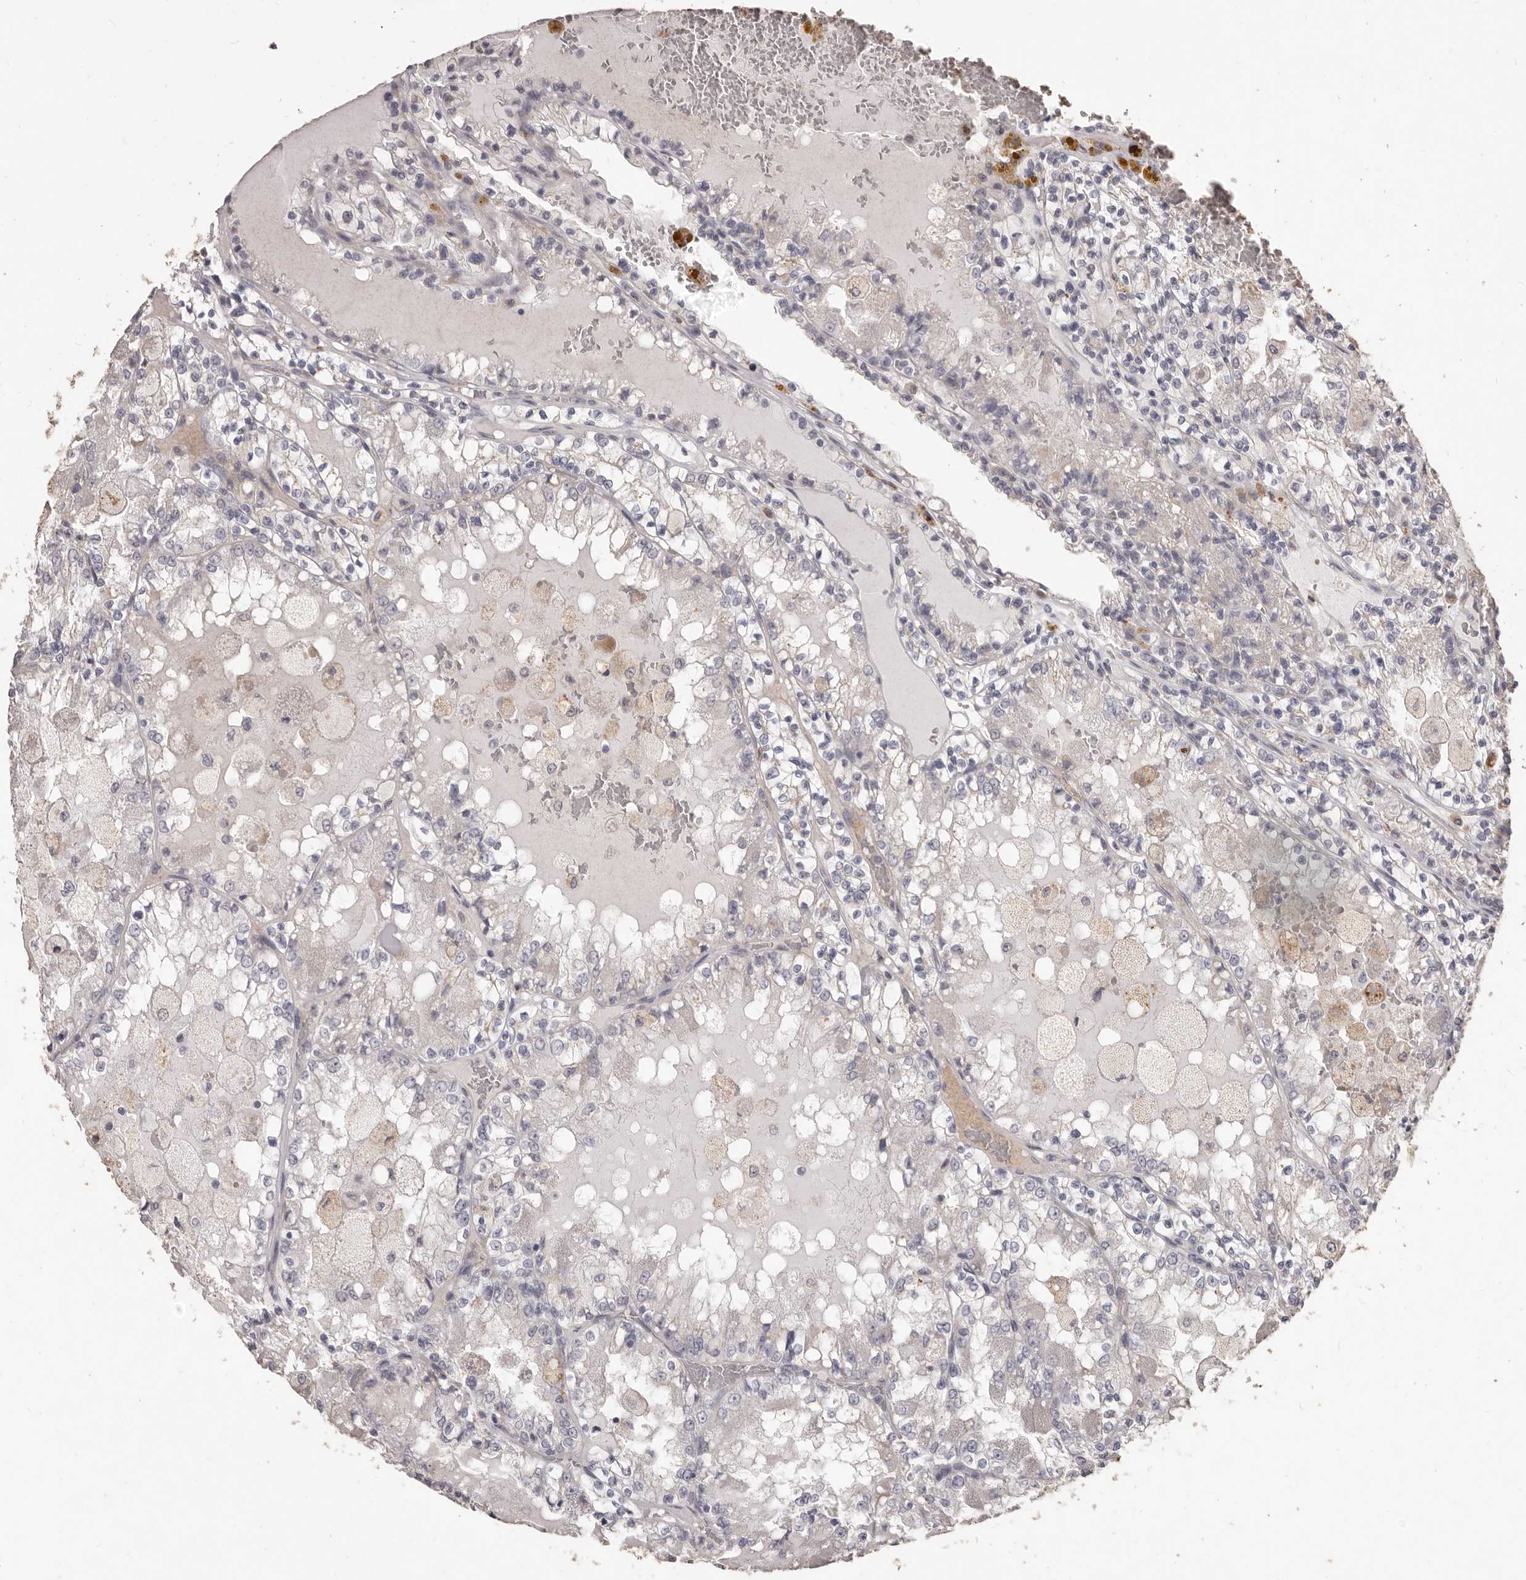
{"staining": {"intensity": "negative", "quantity": "none", "location": "none"}, "tissue": "renal cancer", "cell_type": "Tumor cells", "image_type": "cancer", "snomed": [{"axis": "morphology", "description": "Adenocarcinoma, NOS"}, {"axis": "topography", "description": "Kidney"}], "caption": "Histopathology image shows no protein expression in tumor cells of adenocarcinoma (renal) tissue. Brightfield microscopy of immunohistochemistry stained with DAB (brown) and hematoxylin (blue), captured at high magnification.", "gene": "PRSS27", "patient": {"sex": "female", "age": 56}}